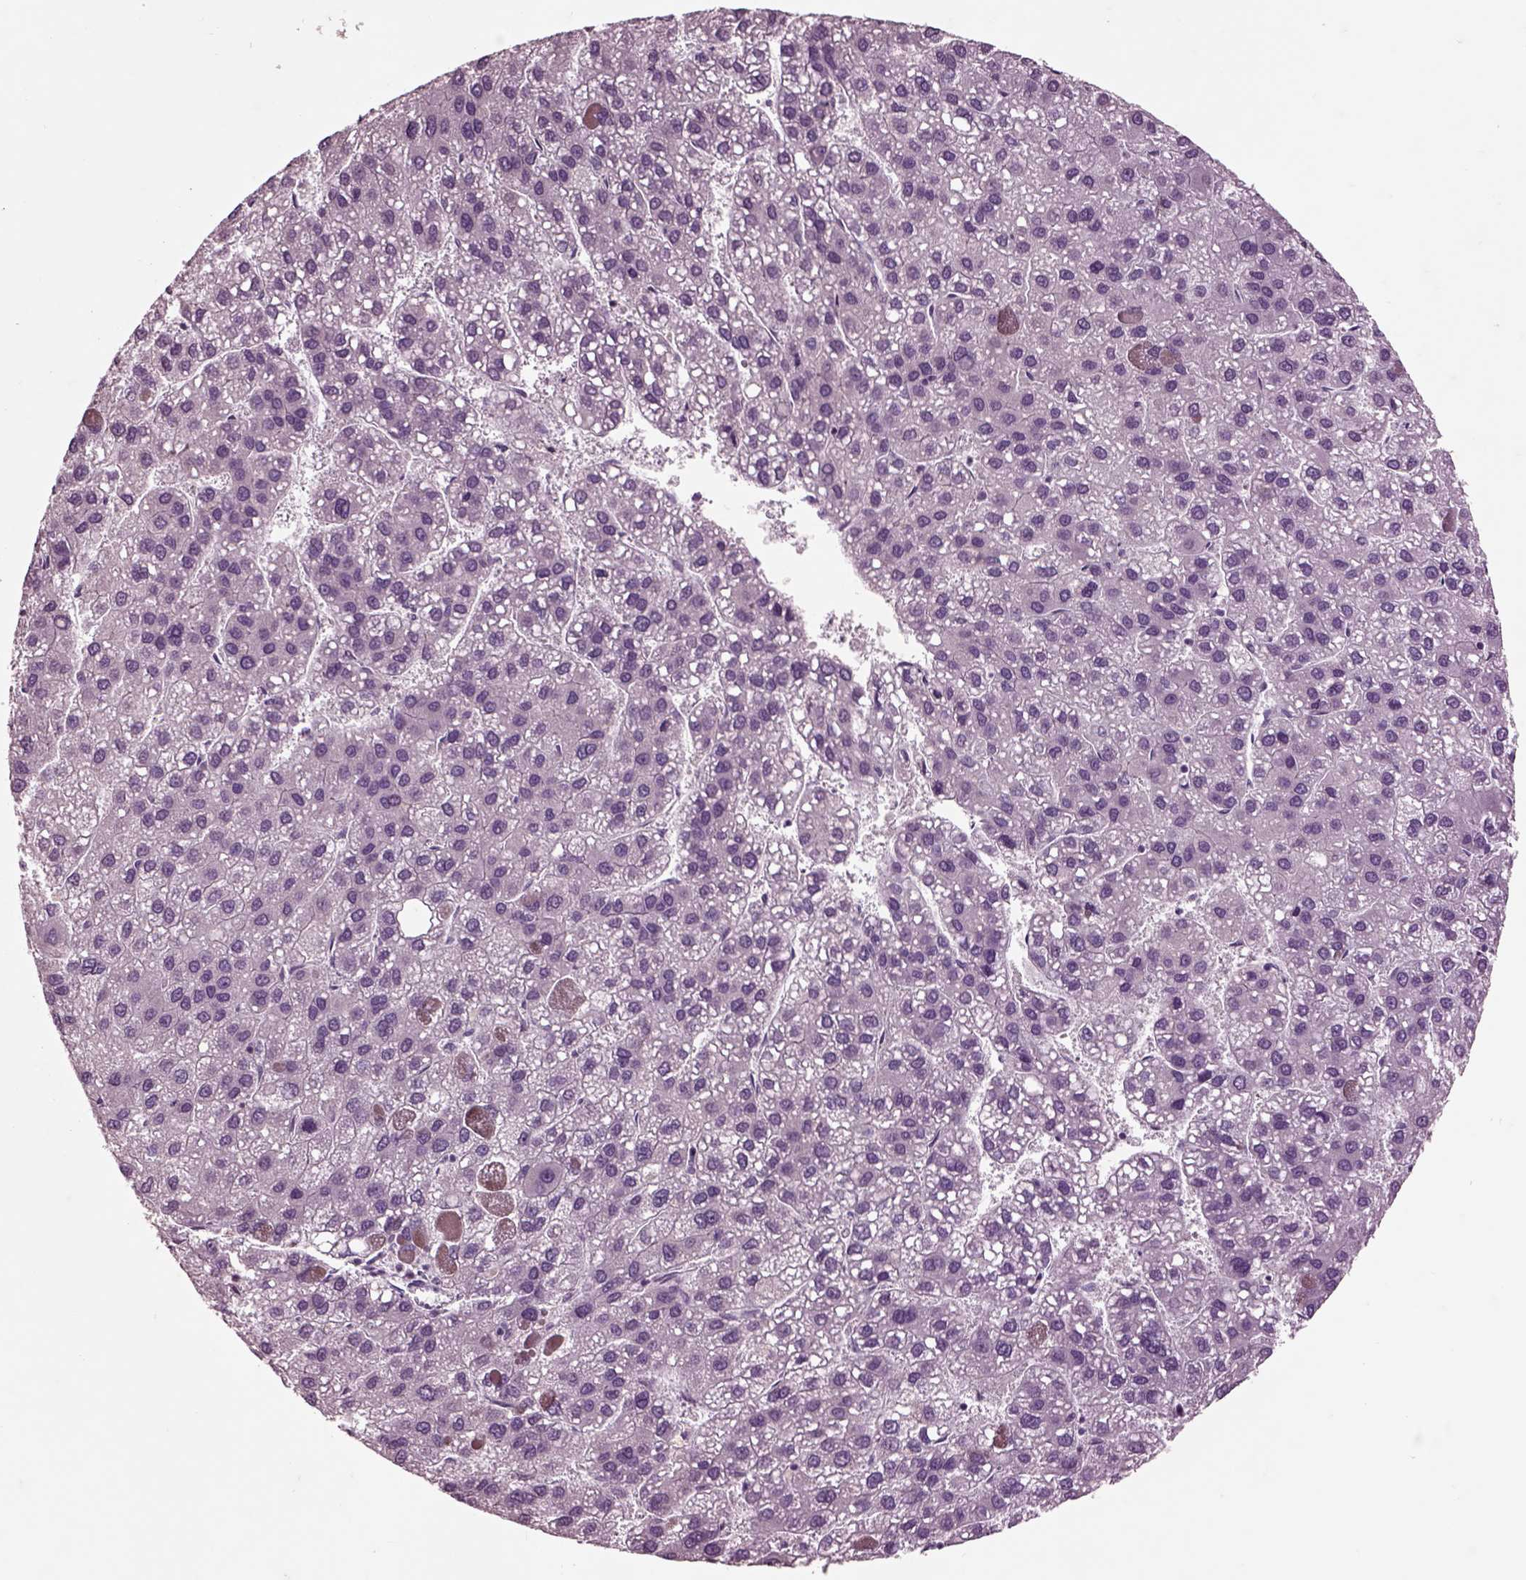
{"staining": {"intensity": "negative", "quantity": "none", "location": "none"}, "tissue": "liver cancer", "cell_type": "Tumor cells", "image_type": "cancer", "snomed": [{"axis": "morphology", "description": "Carcinoma, Hepatocellular, NOS"}, {"axis": "topography", "description": "Liver"}], "caption": "This is an immunohistochemistry (IHC) photomicrograph of hepatocellular carcinoma (liver). There is no expression in tumor cells.", "gene": "CHGB", "patient": {"sex": "female", "age": 82}}